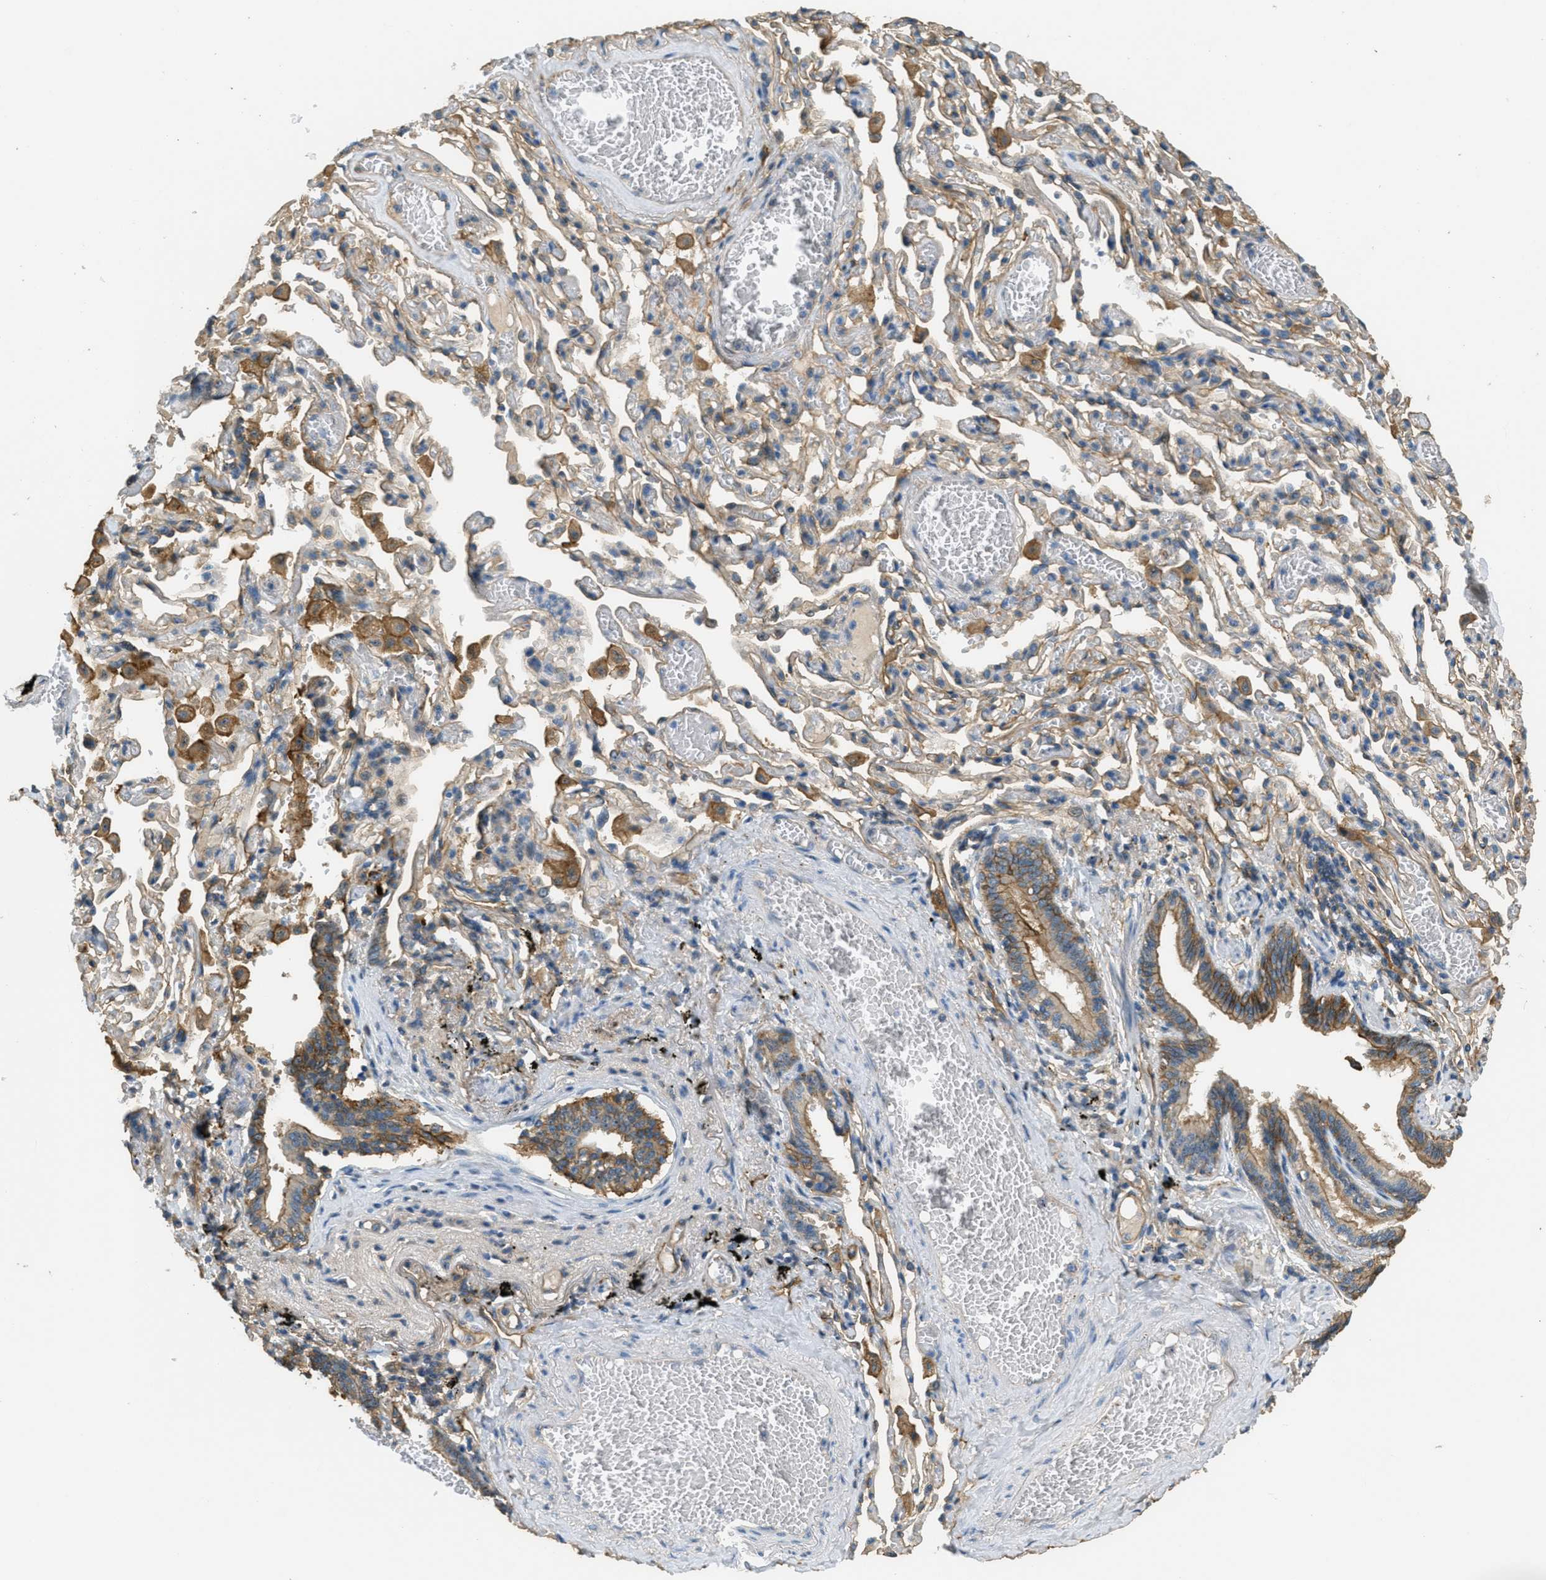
{"staining": {"intensity": "moderate", "quantity": ">75%", "location": "cytoplasmic/membranous,nuclear"}, "tissue": "bronchus", "cell_type": "Respiratory epithelial cells", "image_type": "normal", "snomed": [{"axis": "morphology", "description": "Normal tissue, NOS"}, {"axis": "morphology", "description": "Inflammation, NOS"}, {"axis": "topography", "description": "Cartilage tissue"}, {"axis": "topography", "description": "Lung"}], "caption": "This photomicrograph exhibits immunohistochemistry staining of normal human bronchus, with medium moderate cytoplasmic/membranous,nuclear staining in approximately >75% of respiratory epithelial cells.", "gene": "OSMR", "patient": {"sex": "male", "age": 71}}